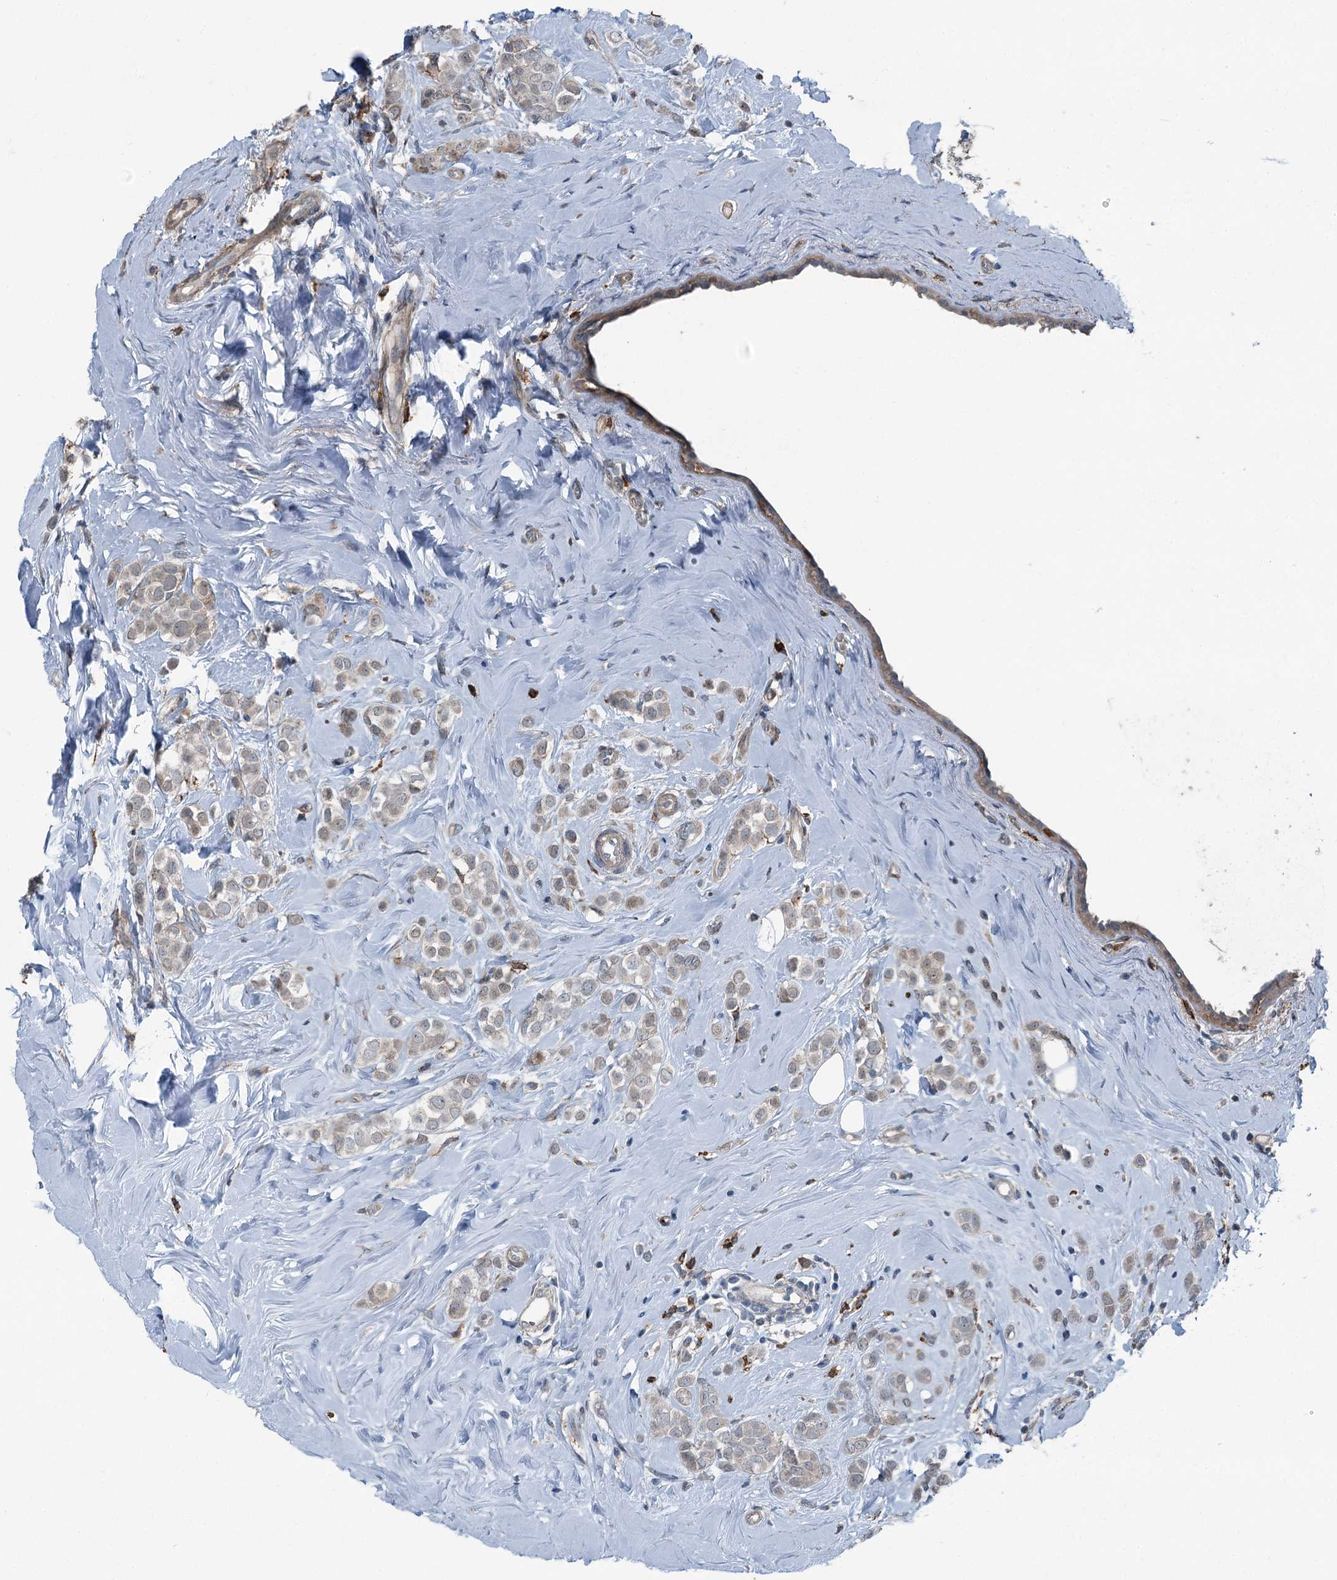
{"staining": {"intensity": "weak", "quantity": ">75%", "location": "cytoplasmic/membranous"}, "tissue": "breast cancer", "cell_type": "Tumor cells", "image_type": "cancer", "snomed": [{"axis": "morphology", "description": "Lobular carcinoma"}, {"axis": "topography", "description": "Breast"}], "caption": "High-power microscopy captured an immunohistochemistry photomicrograph of breast cancer, revealing weak cytoplasmic/membranous expression in approximately >75% of tumor cells. Nuclei are stained in blue.", "gene": "AXL", "patient": {"sex": "female", "age": 47}}